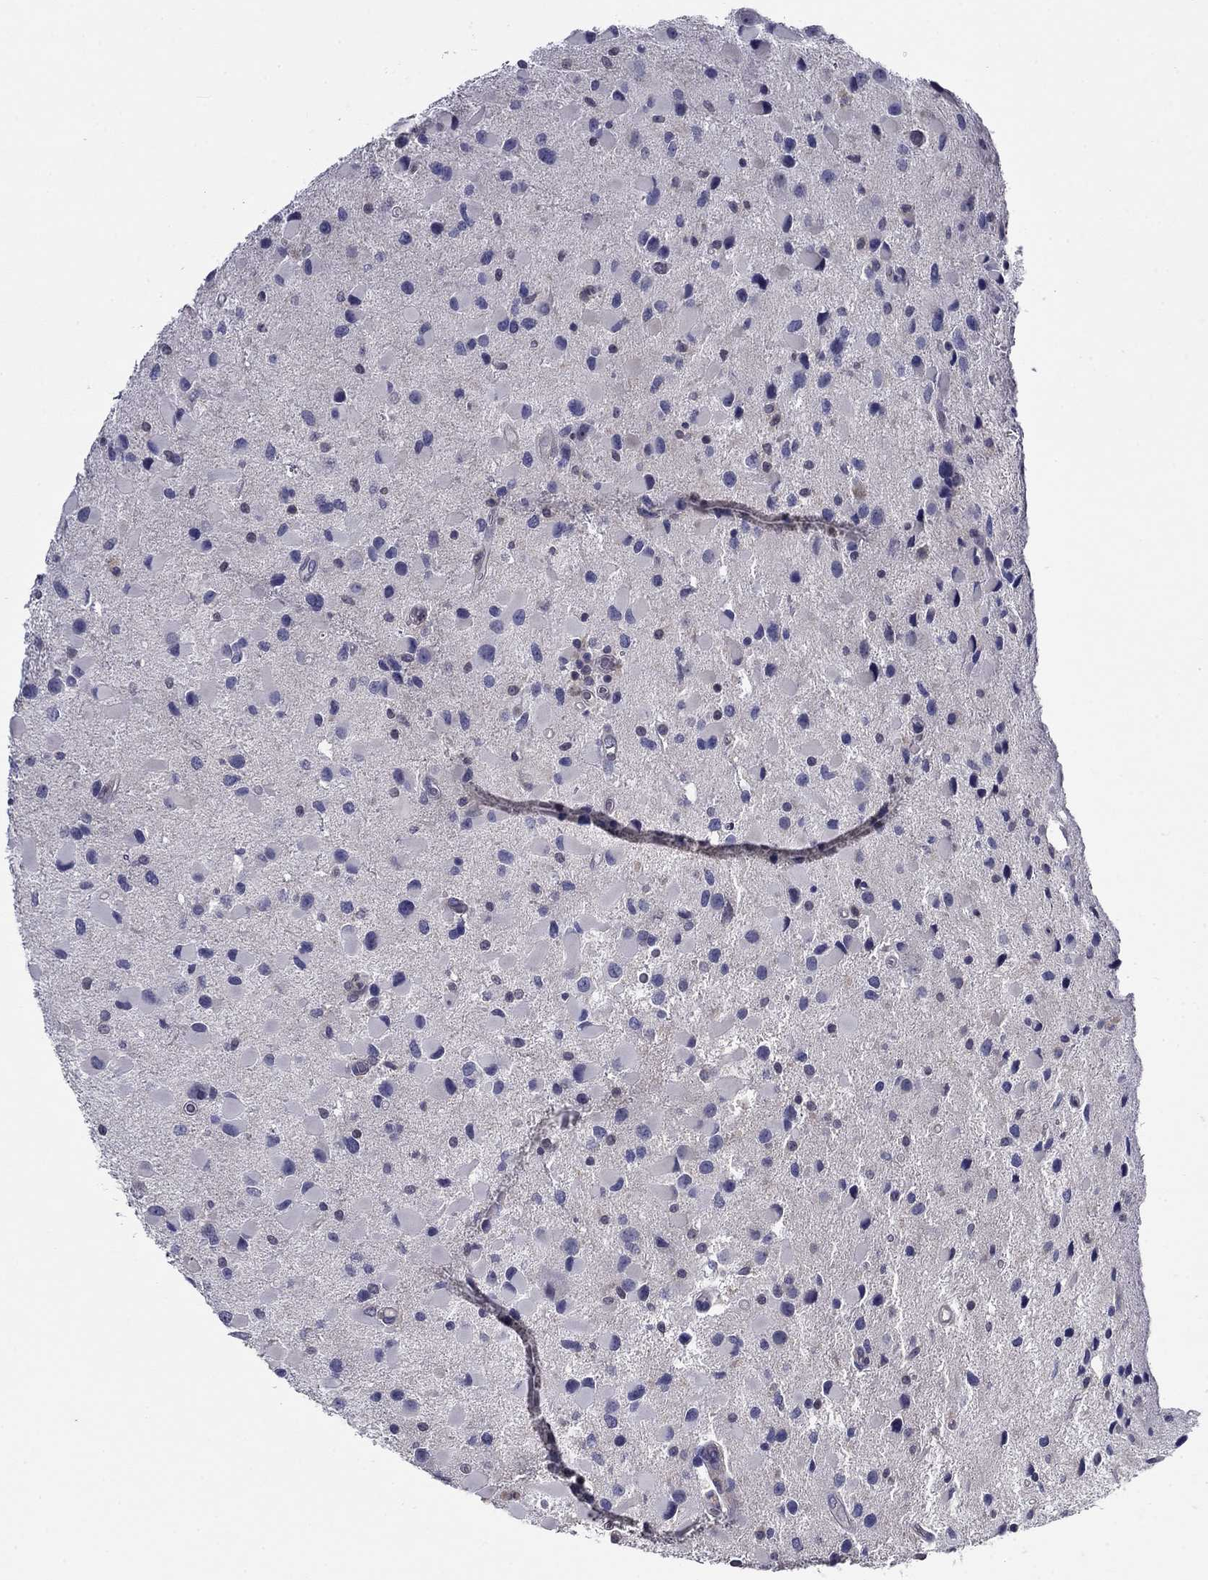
{"staining": {"intensity": "negative", "quantity": "none", "location": "none"}, "tissue": "glioma", "cell_type": "Tumor cells", "image_type": "cancer", "snomed": [{"axis": "morphology", "description": "Glioma, malignant, Low grade"}, {"axis": "topography", "description": "Brain"}], "caption": "The histopathology image shows no staining of tumor cells in malignant glioma (low-grade).", "gene": "POU2F2", "patient": {"sex": "female", "age": 32}}